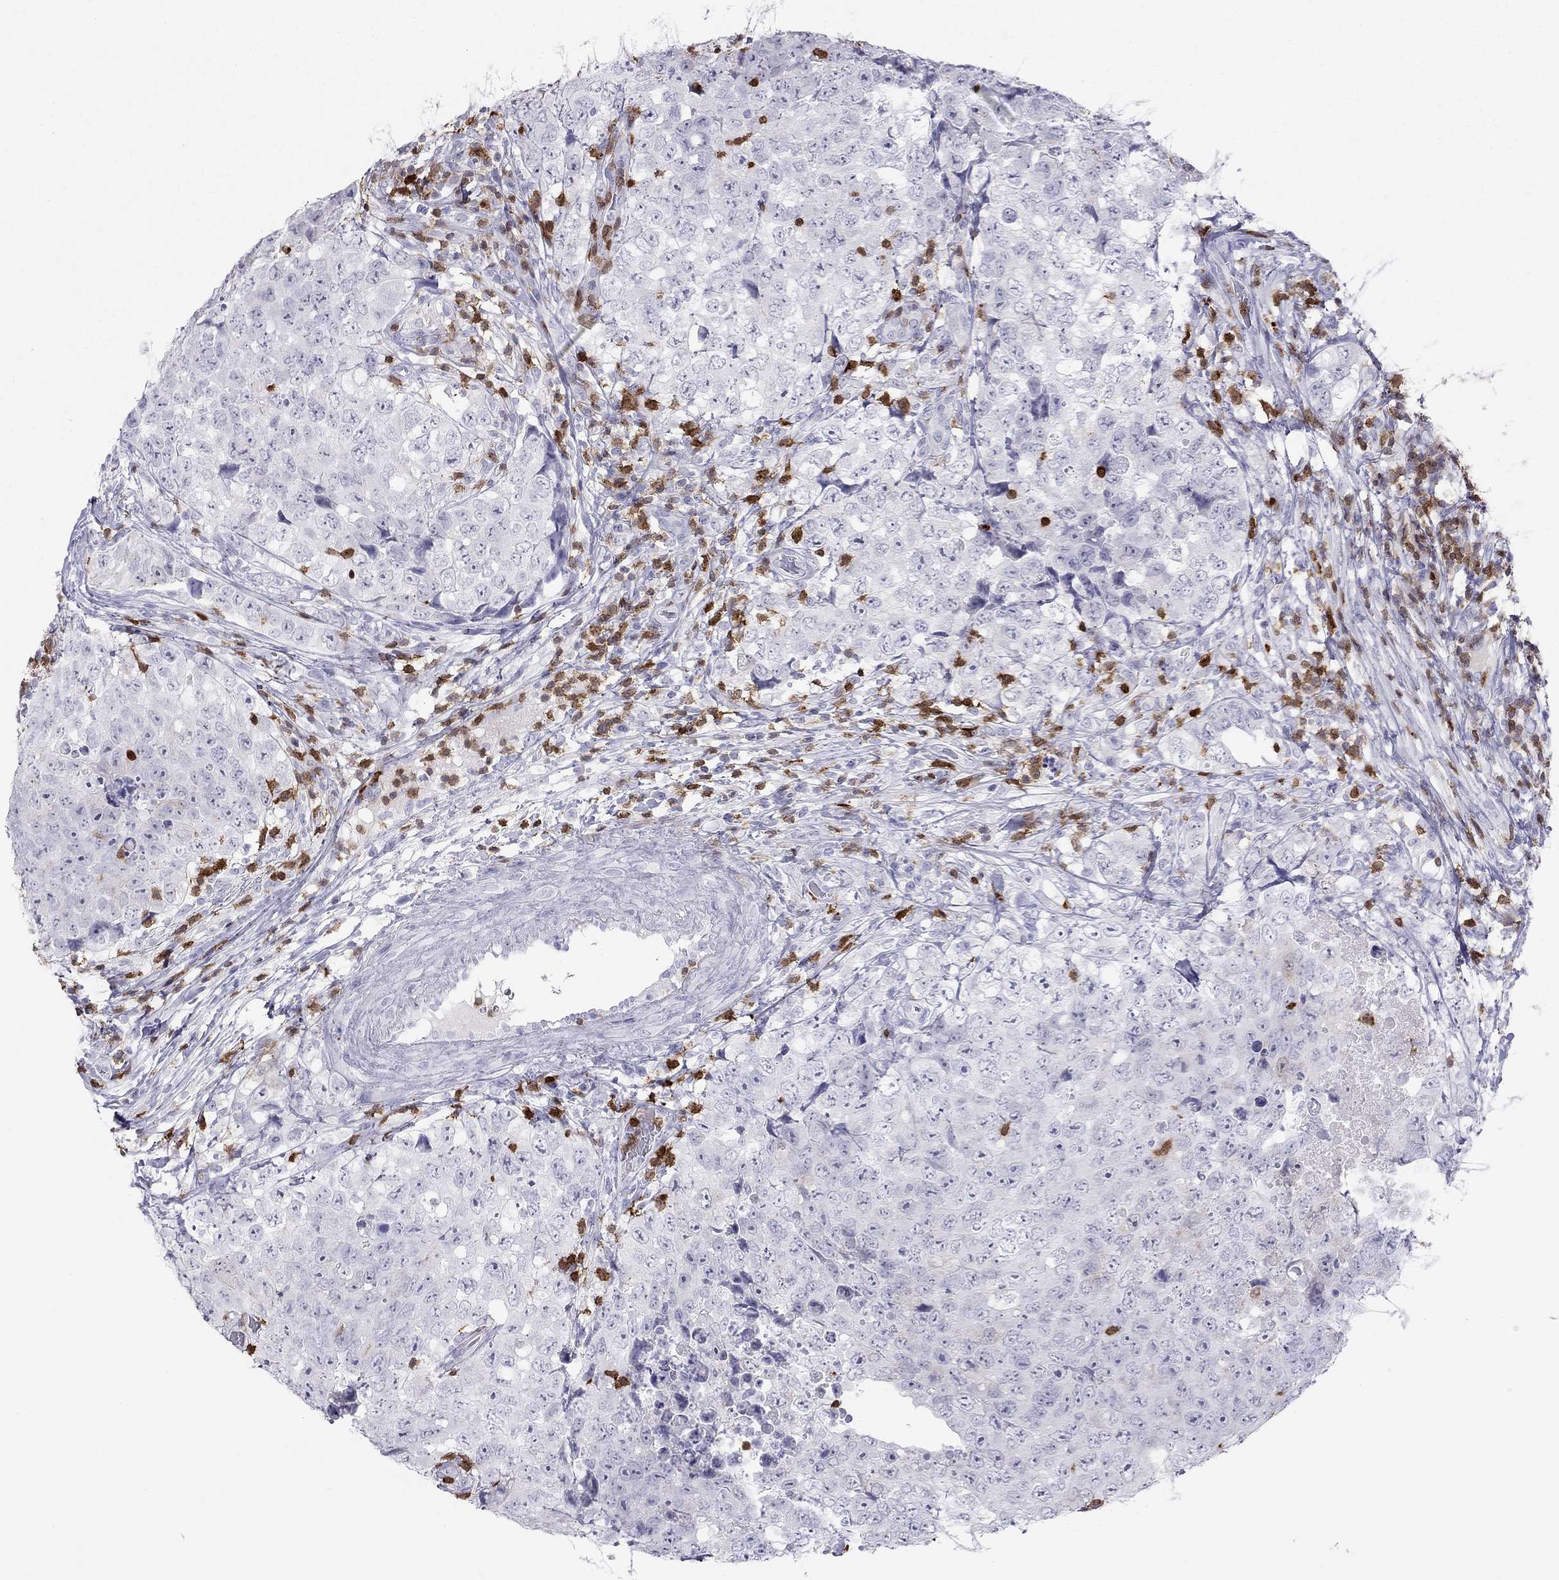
{"staining": {"intensity": "negative", "quantity": "none", "location": "none"}, "tissue": "testis cancer", "cell_type": "Tumor cells", "image_type": "cancer", "snomed": [{"axis": "morphology", "description": "Seminoma, NOS"}, {"axis": "topography", "description": "Testis"}], "caption": "High magnification brightfield microscopy of seminoma (testis) stained with DAB (3,3'-diaminobenzidine) (brown) and counterstained with hematoxylin (blue): tumor cells show no significant positivity.", "gene": "SH2D2A", "patient": {"sex": "male", "age": 34}}